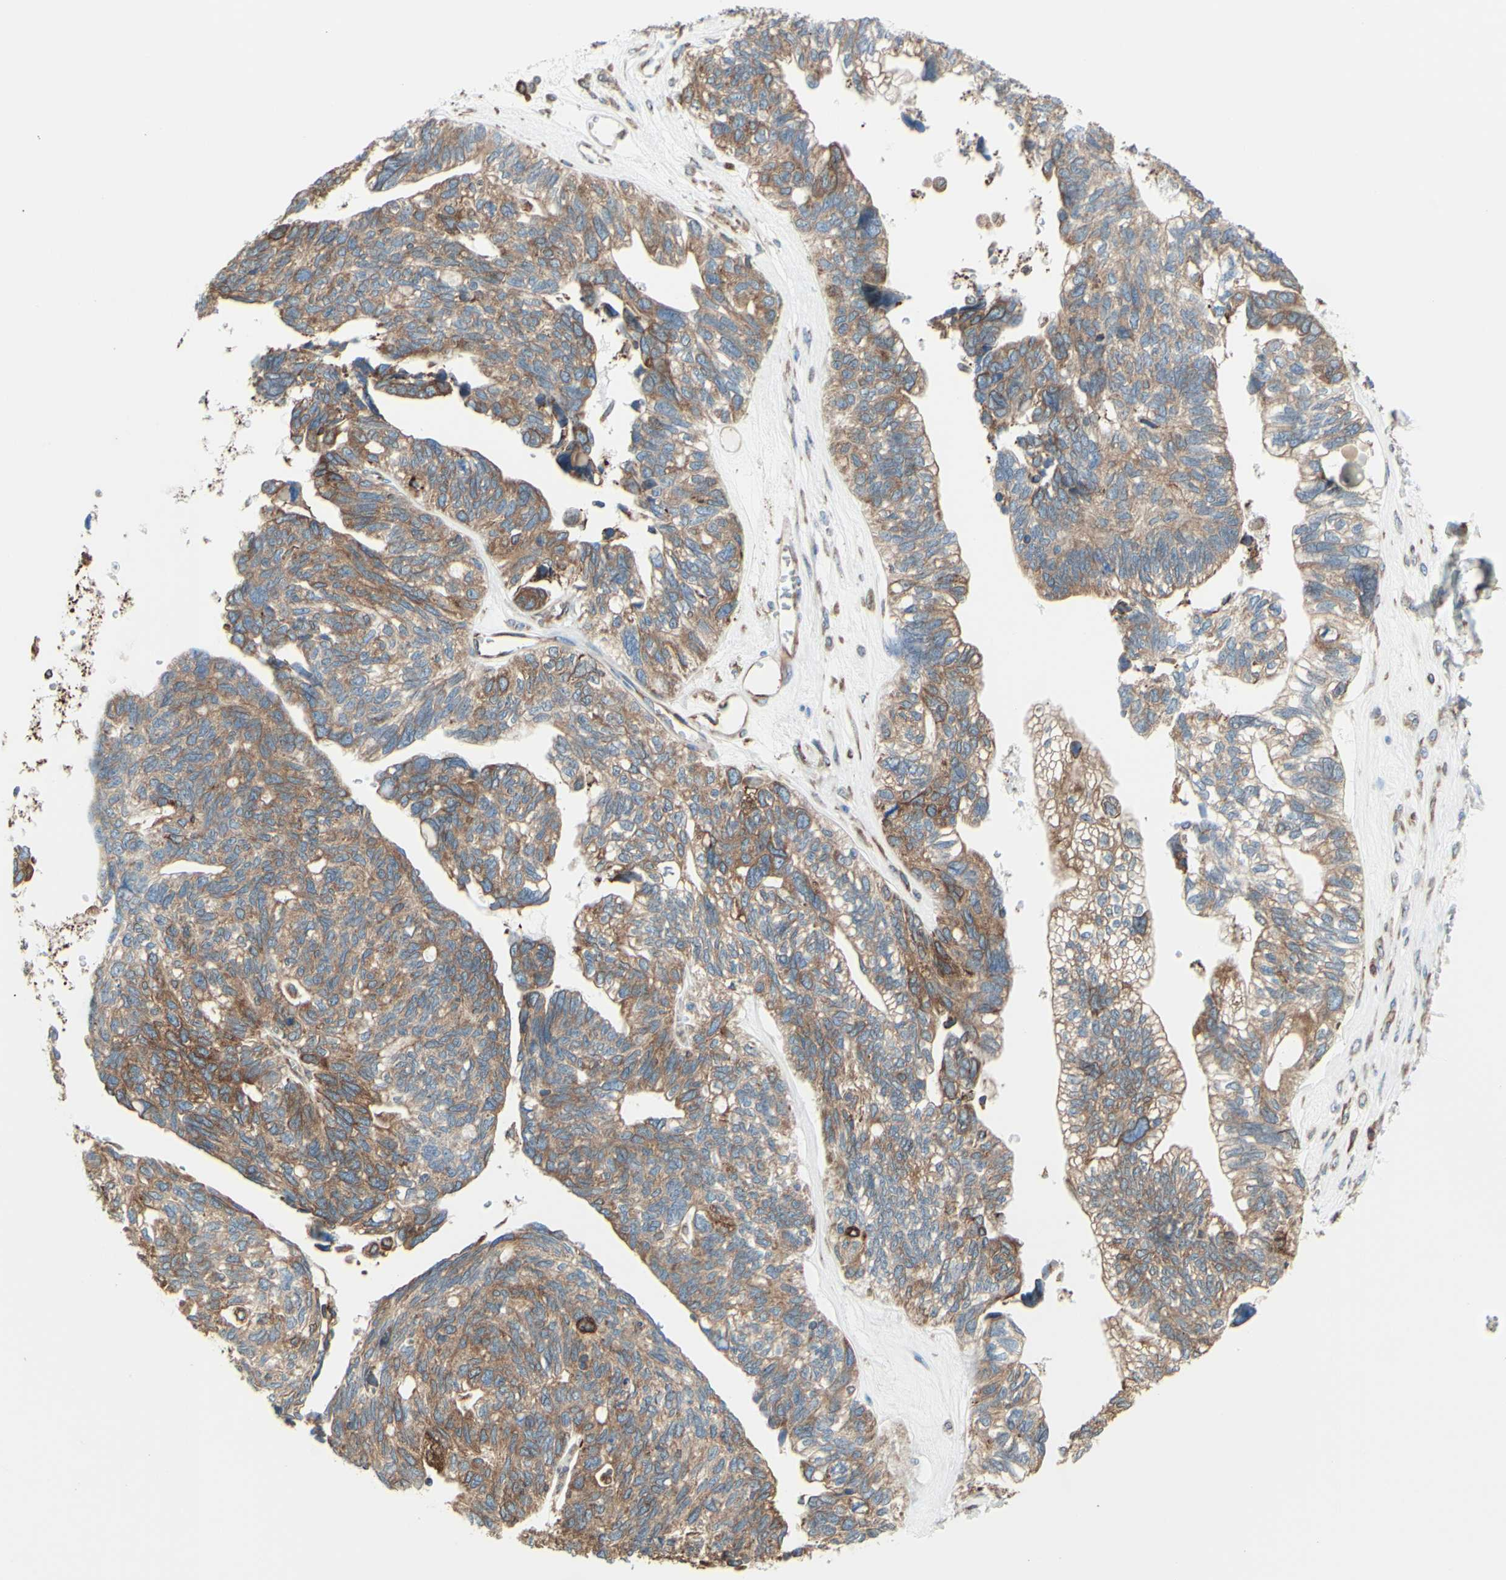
{"staining": {"intensity": "moderate", "quantity": ">75%", "location": "cytoplasmic/membranous"}, "tissue": "ovarian cancer", "cell_type": "Tumor cells", "image_type": "cancer", "snomed": [{"axis": "morphology", "description": "Cystadenocarcinoma, serous, NOS"}, {"axis": "topography", "description": "Ovary"}], "caption": "Human ovarian cancer stained for a protein (brown) reveals moderate cytoplasmic/membranous positive staining in approximately >75% of tumor cells.", "gene": "DNAJB11", "patient": {"sex": "female", "age": 79}}